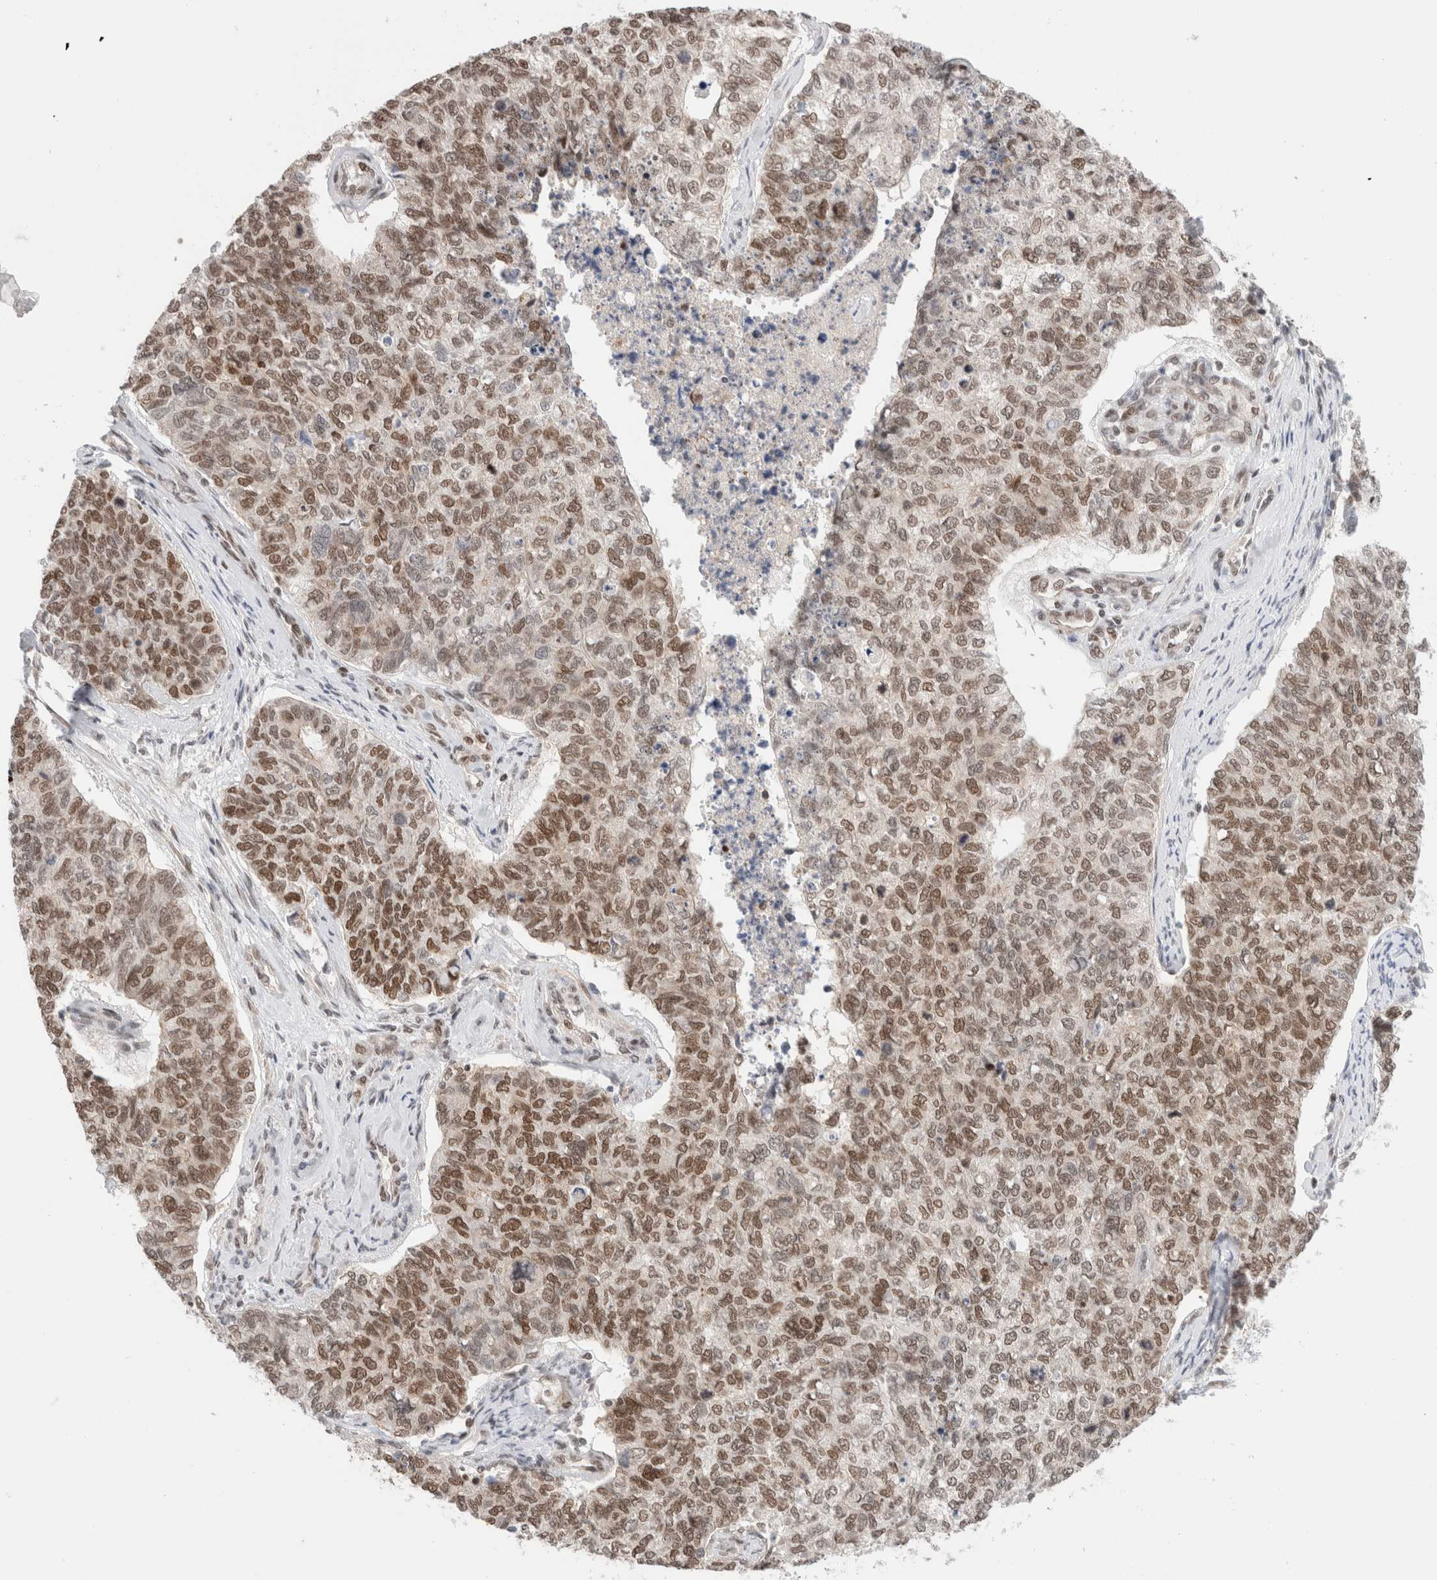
{"staining": {"intensity": "moderate", "quantity": ">75%", "location": "nuclear"}, "tissue": "cervical cancer", "cell_type": "Tumor cells", "image_type": "cancer", "snomed": [{"axis": "morphology", "description": "Squamous cell carcinoma, NOS"}, {"axis": "topography", "description": "Cervix"}], "caption": "A high-resolution micrograph shows immunohistochemistry (IHC) staining of cervical cancer, which reveals moderate nuclear expression in approximately >75% of tumor cells. The protein is shown in brown color, while the nuclei are stained blue.", "gene": "GATAD2A", "patient": {"sex": "female", "age": 63}}